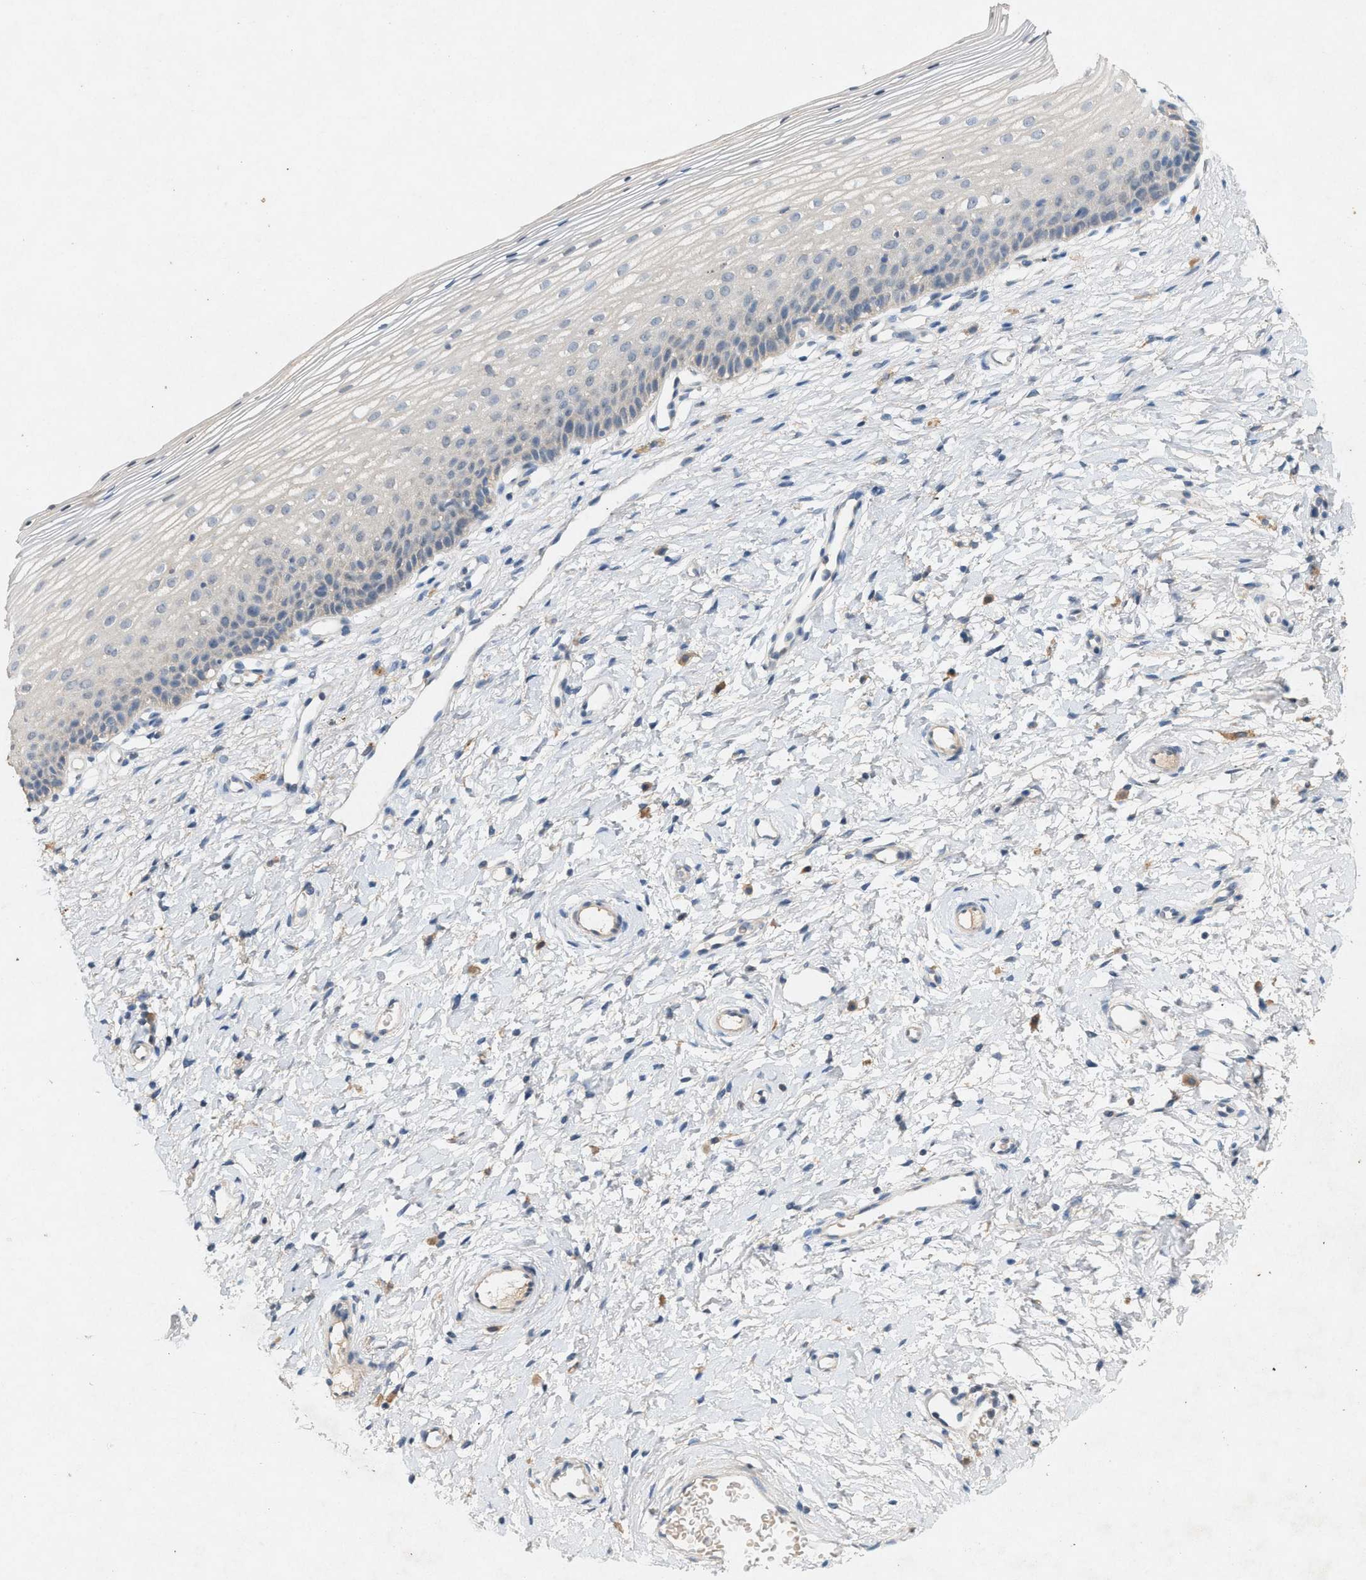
{"staining": {"intensity": "weak", "quantity": ">75%", "location": "cytoplasmic/membranous"}, "tissue": "cervix", "cell_type": "Glandular cells", "image_type": "normal", "snomed": [{"axis": "morphology", "description": "Normal tissue, NOS"}, {"axis": "topography", "description": "Cervix"}], "caption": "A brown stain labels weak cytoplasmic/membranous staining of a protein in glandular cells of benign cervix. (Brightfield microscopy of DAB IHC at high magnification).", "gene": "DCAF7", "patient": {"sex": "female", "age": 72}}